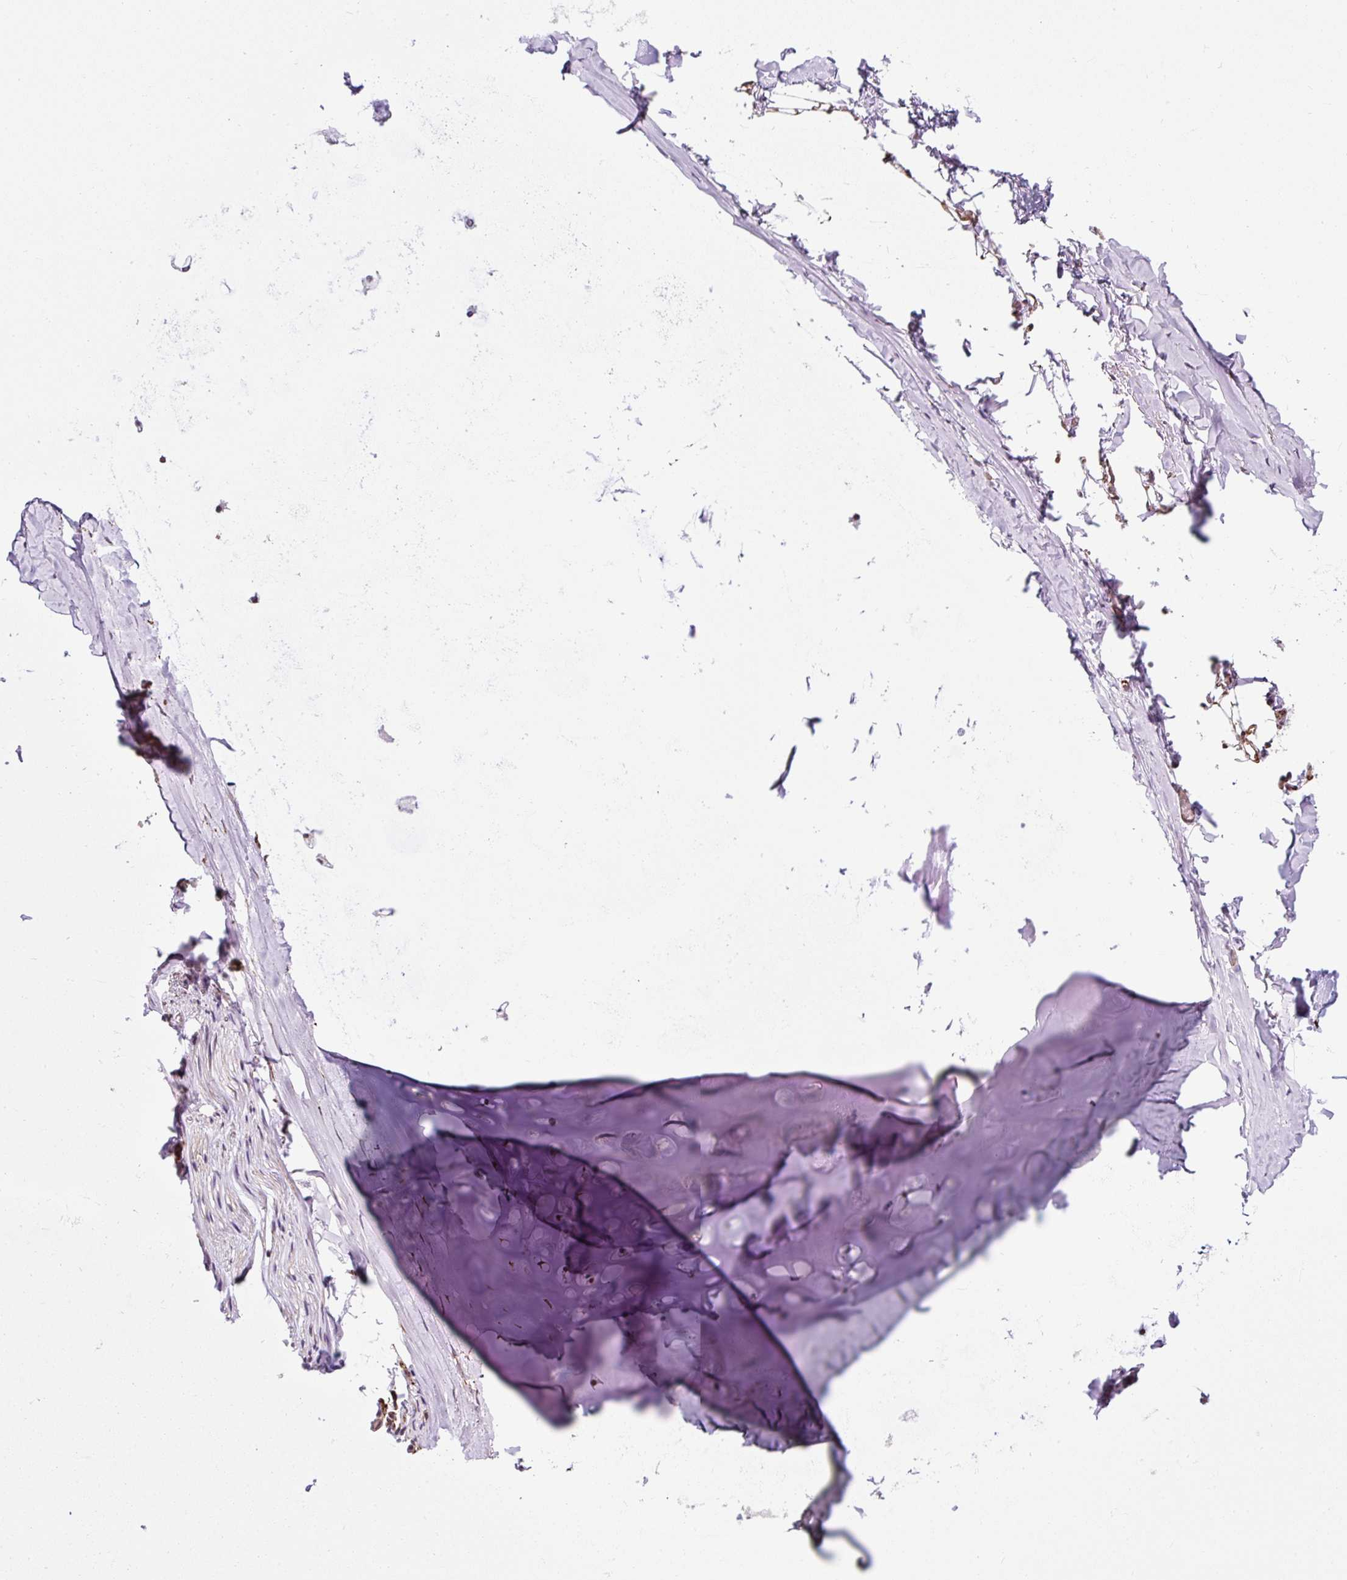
{"staining": {"intensity": "negative", "quantity": "none", "location": "none"}, "tissue": "adipose tissue", "cell_type": "Adipocytes", "image_type": "normal", "snomed": [{"axis": "morphology", "description": "Normal tissue, NOS"}, {"axis": "topography", "description": "Cartilage tissue"}, {"axis": "topography", "description": "Bronchus"}, {"axis": "topography", "description": "Peripheral nerve tissue"}], "caption": "Adipocytes are negative for brown protein staining in unremarkable adipose tissue. (Brightfield microscopy of DAB IHC at high magnification).", "gene": "FMC1", "patient": {"sex": "male", "age": 67}}